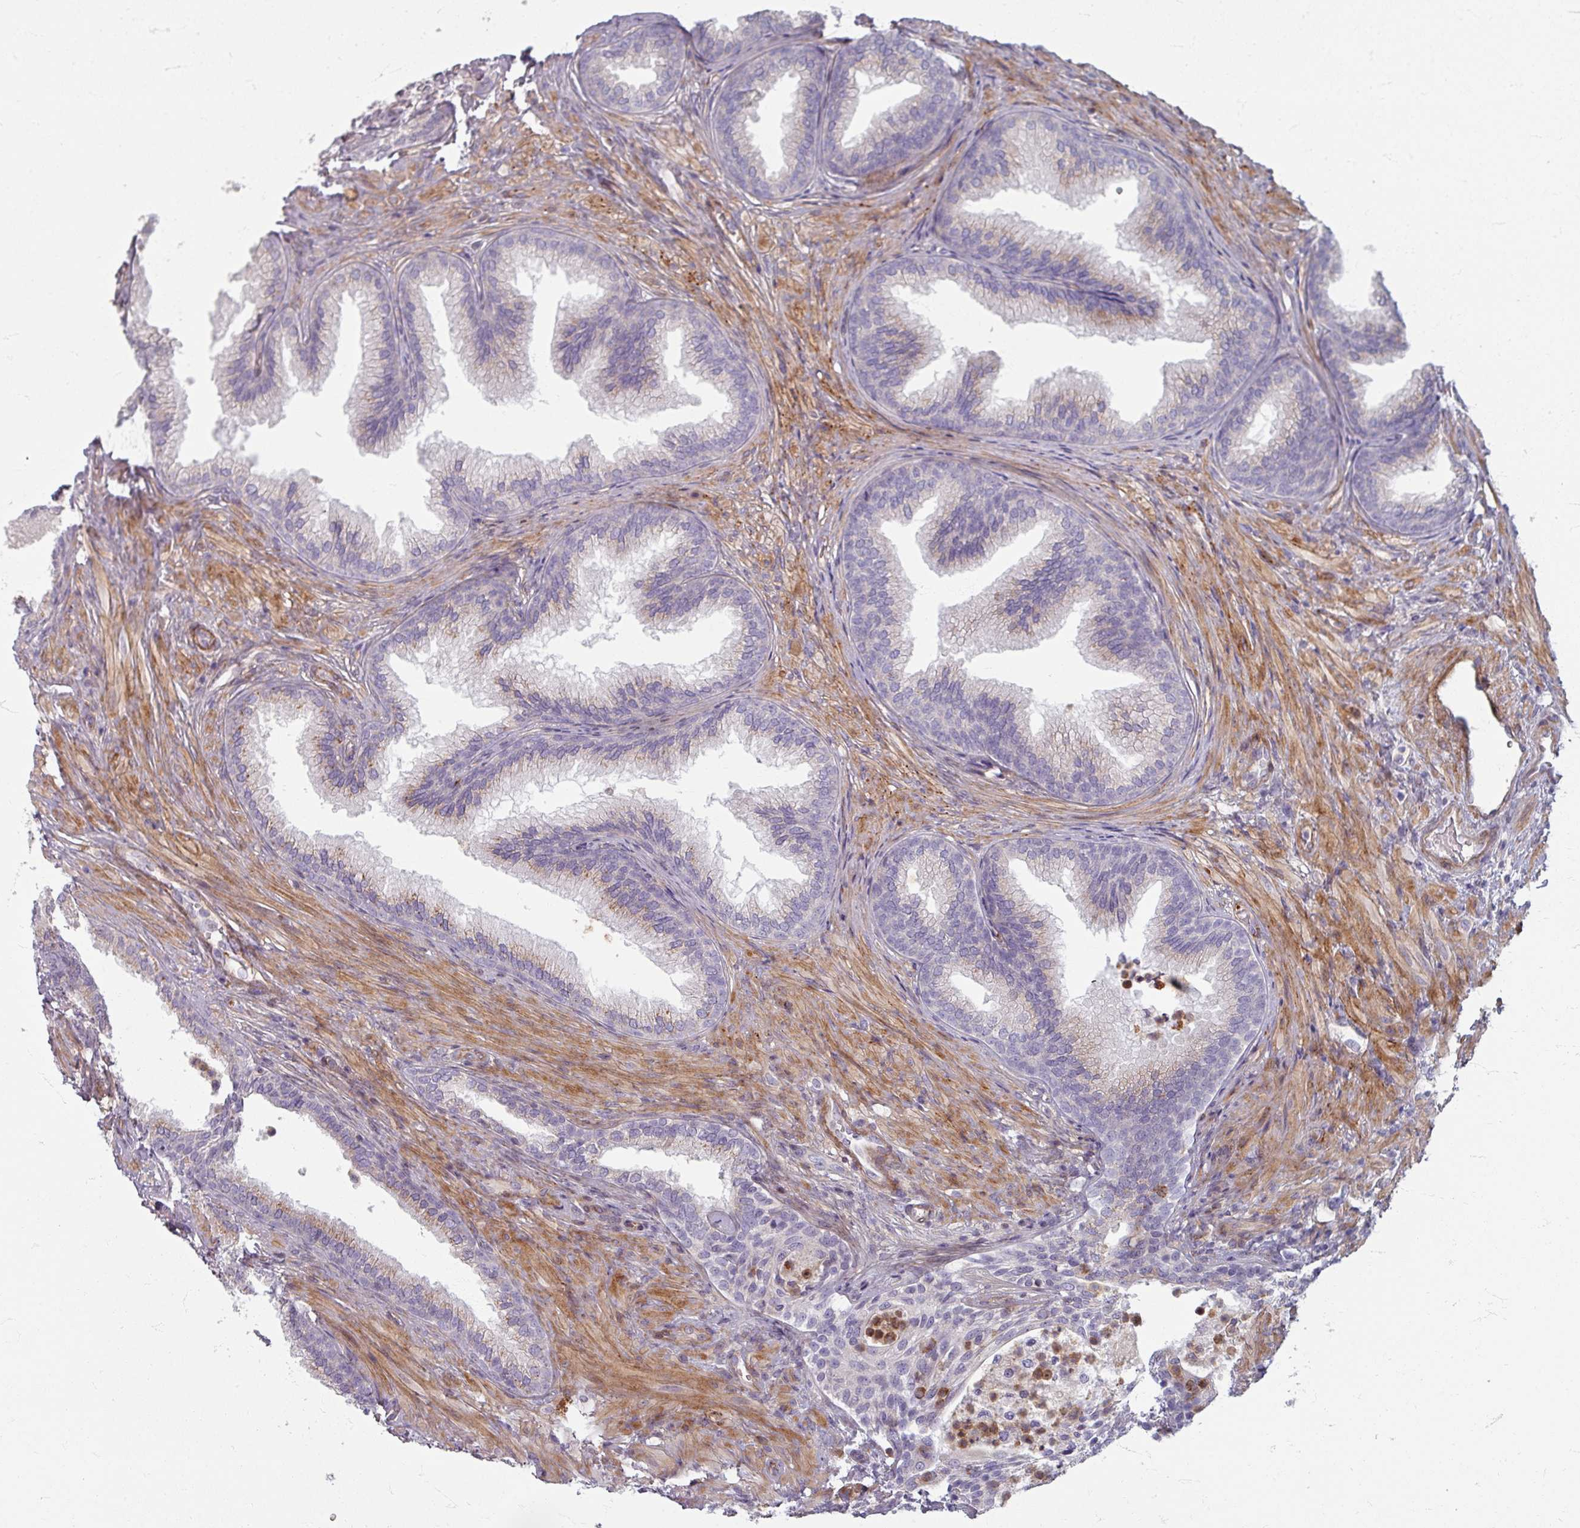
{"staining": {"intensity": "negative", "quantity": "none", "location": "none"}, "tissue": "prostate", "cell_type": "Glandular cells", "image_type": "normal", "snomed": [{"axis": "morphology", "description": "Normal tissue, NOS"}, {"axis": "topography", "description": "Prostate"}], "caption": "Immunohistochemistry of normal prostate shows no staining in glandular cells. The staining is performed using DAB brown chromogen with nuclei counter-stained in using hematoxylin.", "gene": "GABARAPL1", "patient": {"sex": "male", "age": 76}}